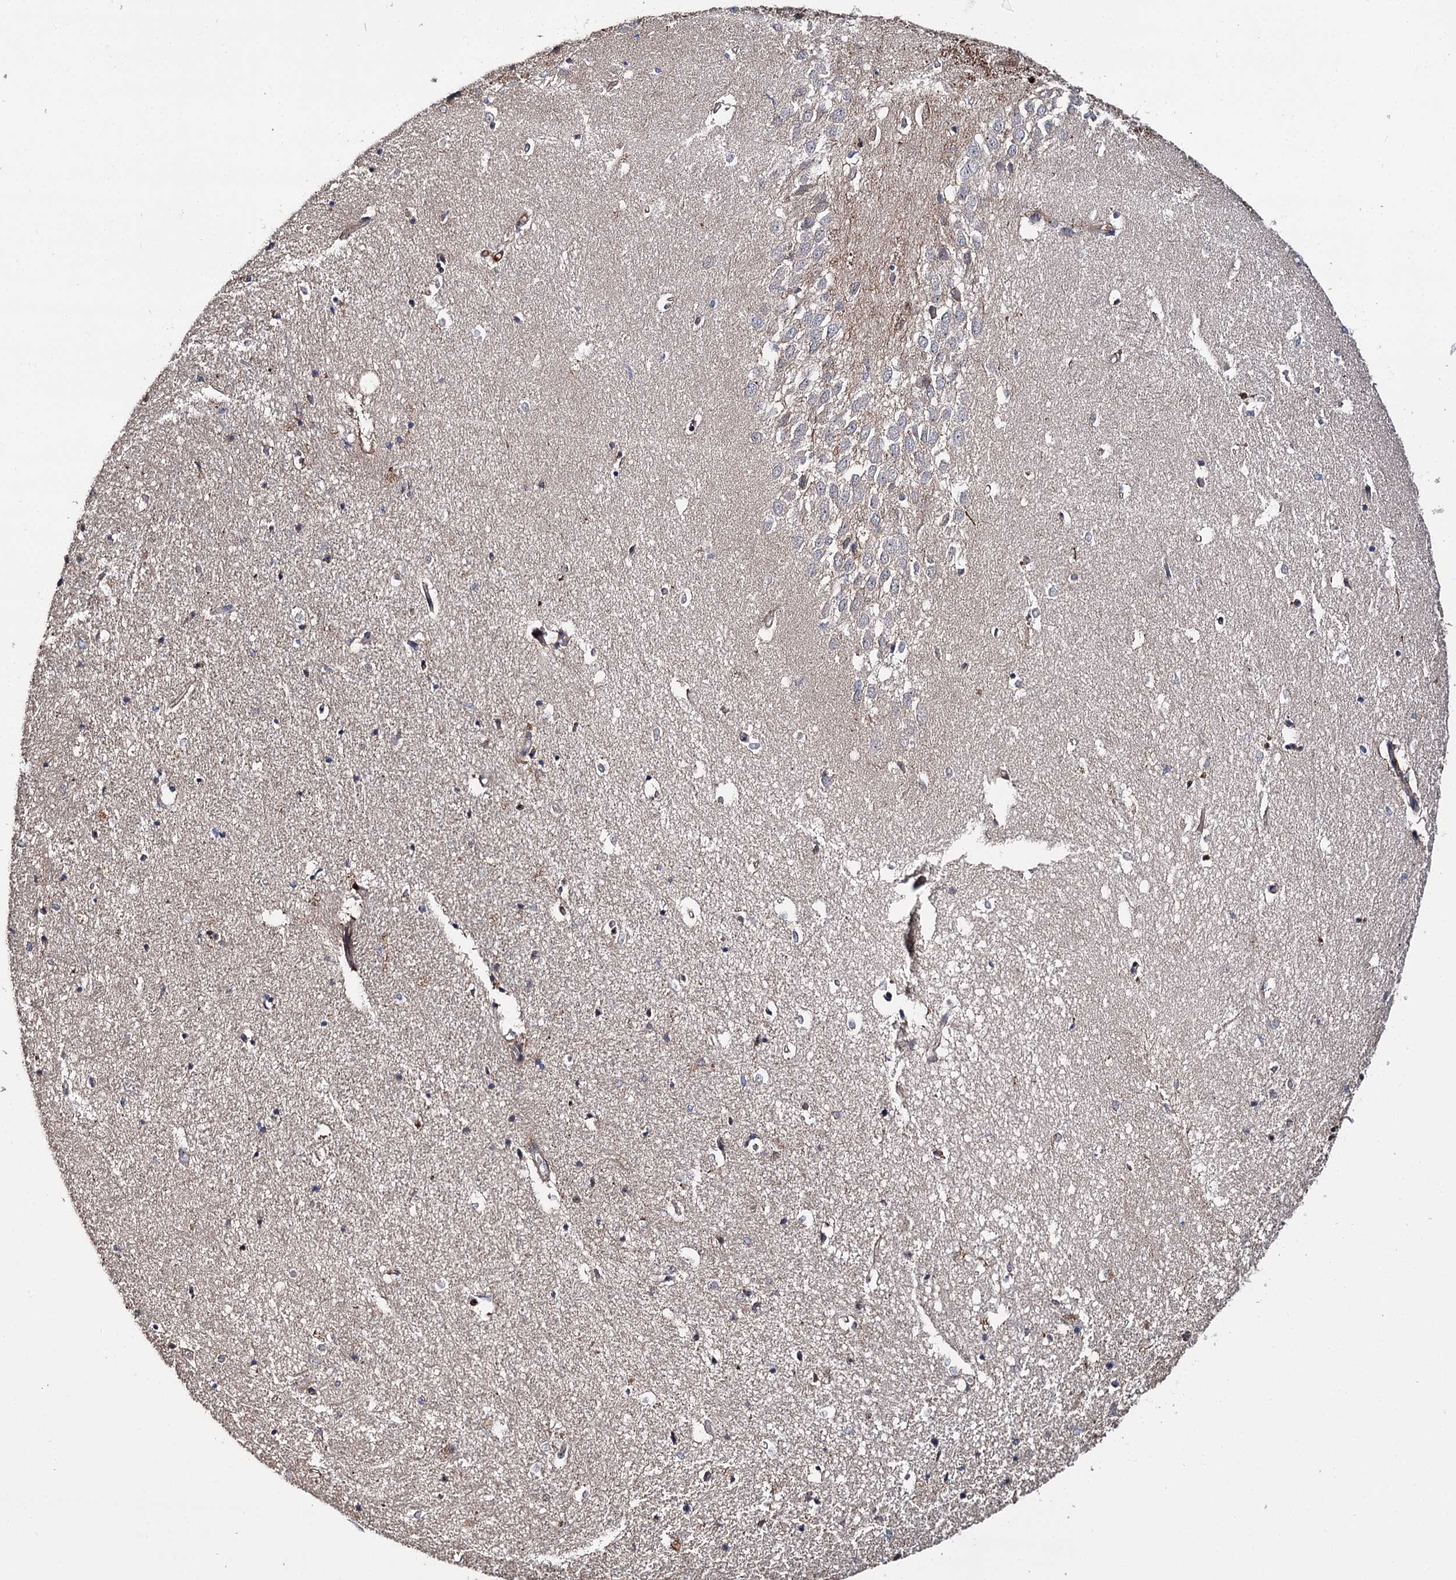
{"staining": {"intensity": "weak", "quantity": "25%-75%", "location": "cytoplasmic/membranous"}, "tissue": "hippocampus", "cell_type": "Glial cells", "image_type": "normal", "snomed": [{"axis": "morphology", "description": "Normal tissue, NOS"}, {"axis": "topography", "description": "Hippocampus"}], "caption": "Immunohistochemical staining of normal human hippocampus demonstrates weak cytoplasmic/membranous protein staining in about 25%-75% of glial cells.", "gene": "MINDY3", "patient": {"sex": "female", "age": 64}}